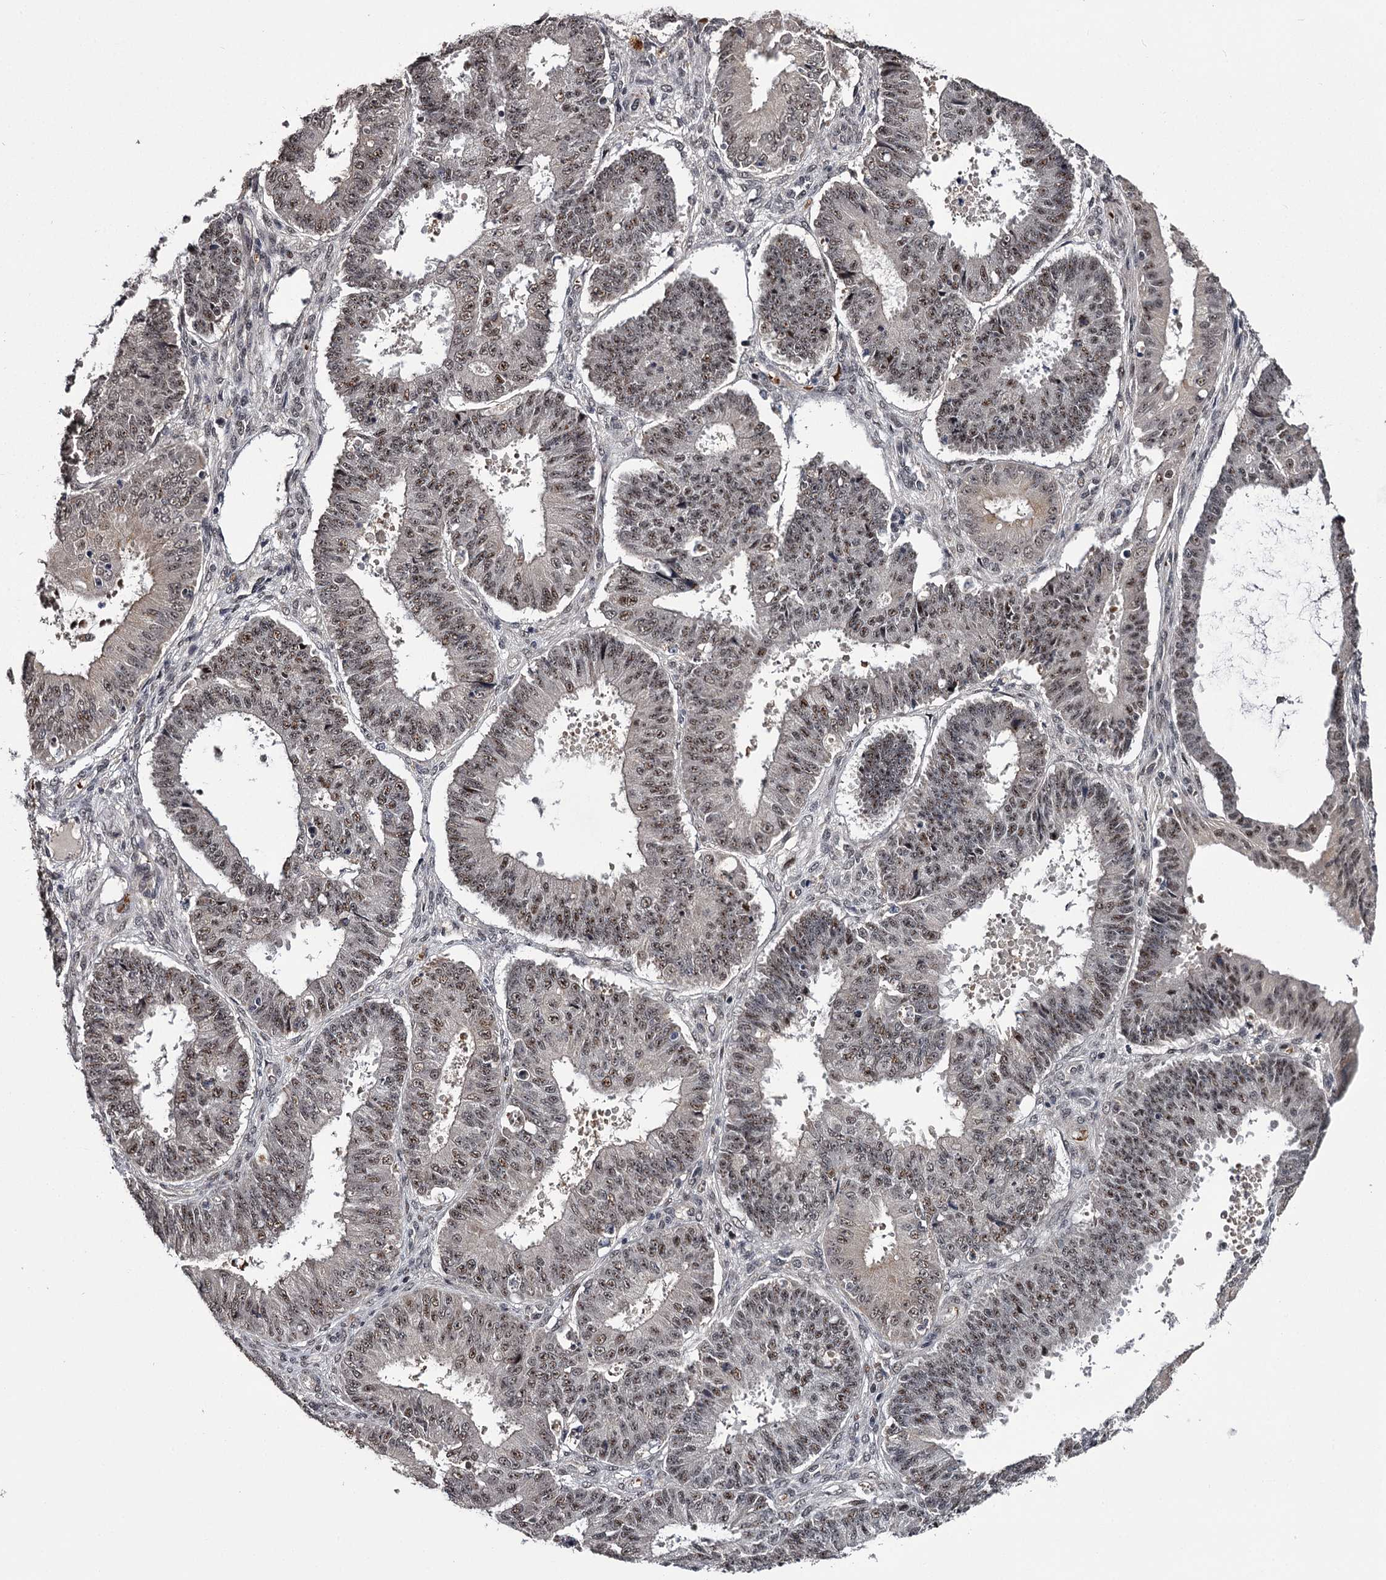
{"staining": {"intensity": "moderate", "quantity": "25%-75%", "location": "nuclear"}, "tissue": "ovarian cancer", "cell_type": "Tumor cells", "image_type": "cancer", "snomed": [{"axis": "morphology", "description": "Carcinoma, endometroid"}, {"axis": "topography", "description": "Appendix"}, {"axis": "topography", "description": "Ovary"}], "caption": "Ovarian cancer stained with DAB (3,3'-diaminobenzidine) IHC shows medium levels of moderate nuclear expression in approximately 25%-75% of tumor cells.", "gene": "RNF44", "patient": {"sex": "female", "age": 42}}